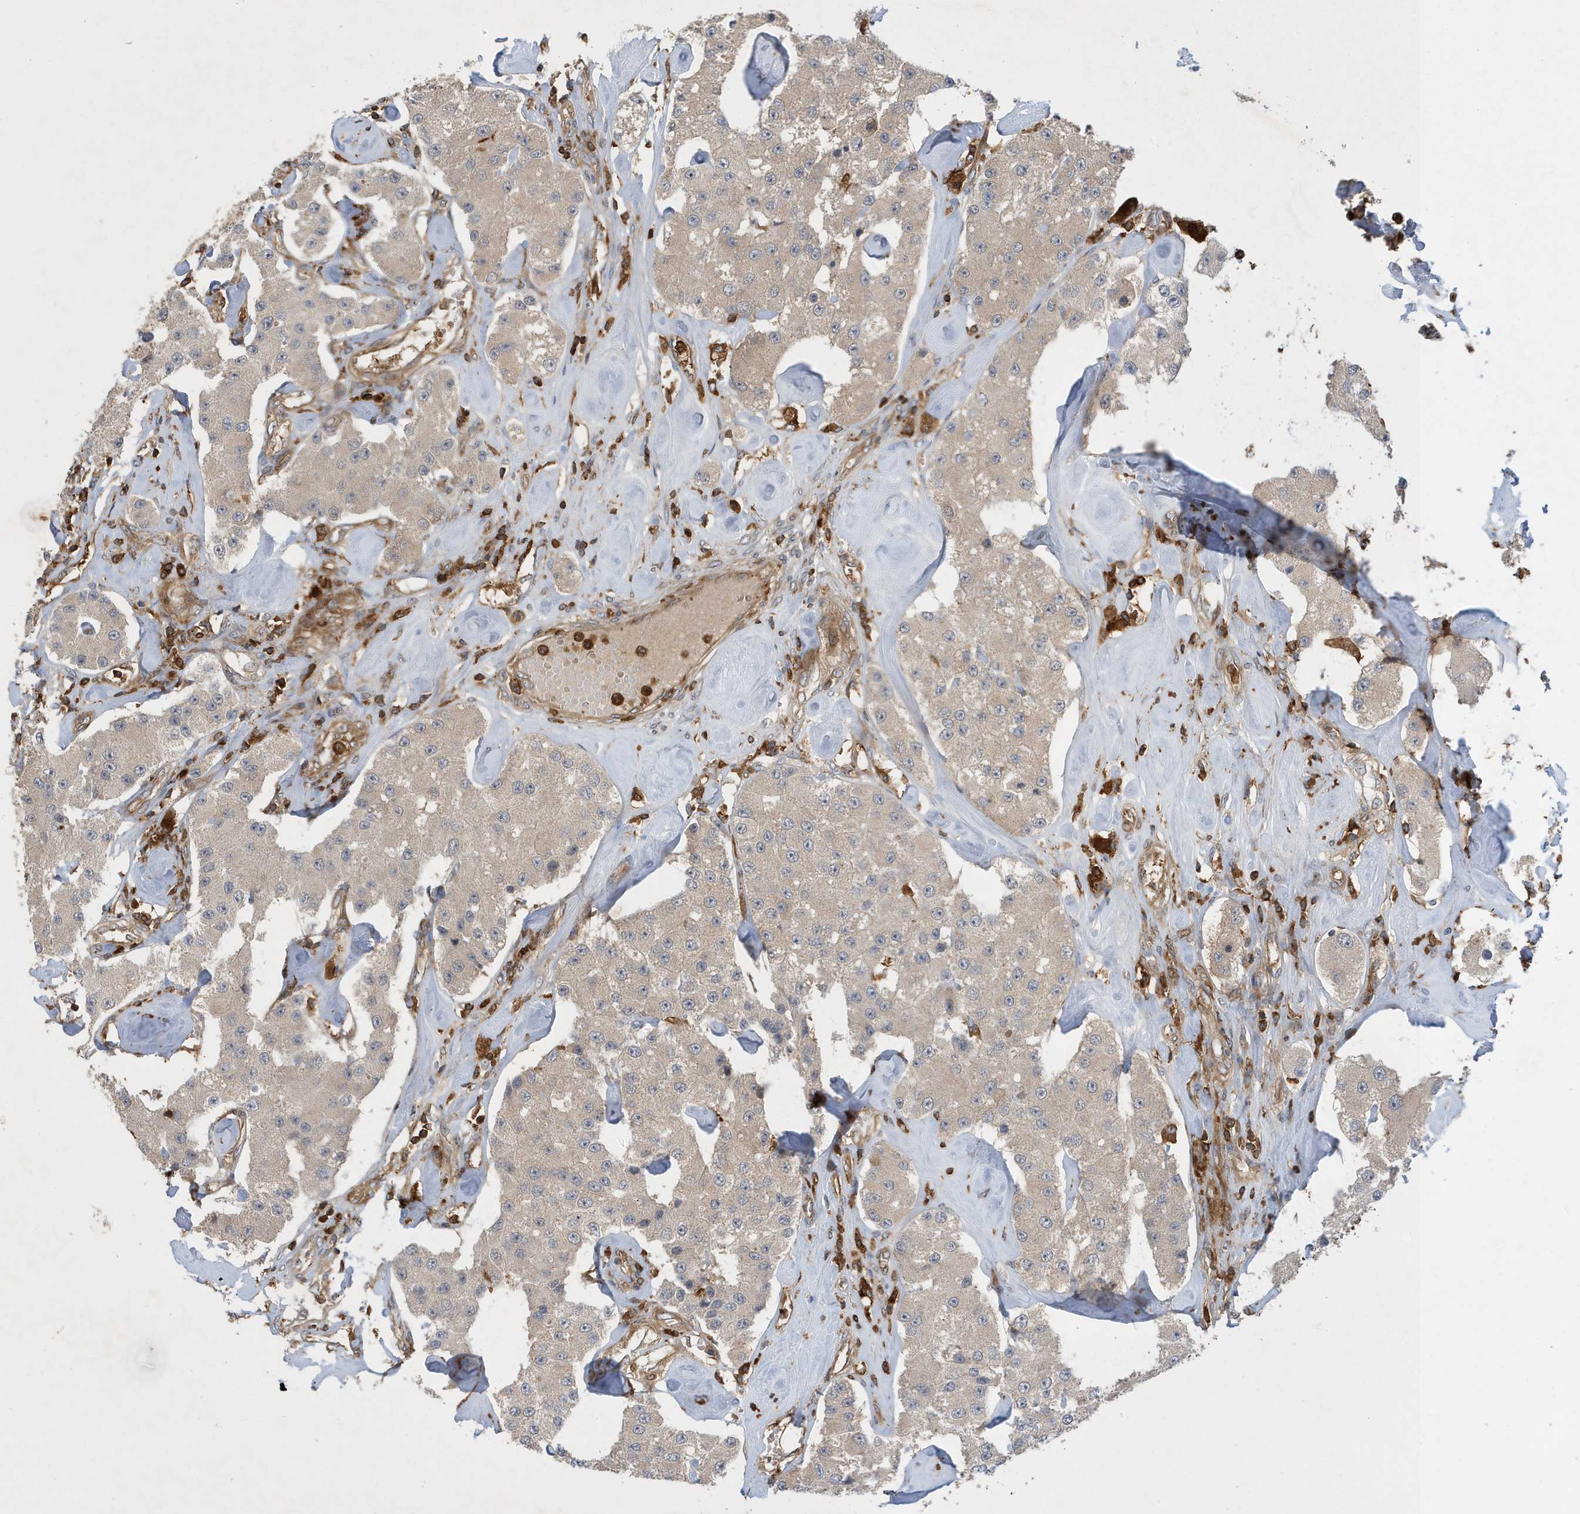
{"staining": {"intensity": "moderate", "quantity": ">75%", "location": "cytoplasmic/membranous"}, "tissue": "carcinoid", "cell_type": "Tumor cells", "image_type": "cancer", "snomed": [{"axis": "morphology", "description": "Carcinoid, malignant, NOS"}, {"axis": "topography", "description": "Pancreas"}], "caption": "Carcinoid stained with a protein marker exhibits moderate staining in tumor cells.", "gene": "LAPTM4A", "patient": {"sex": "male", "age": 41}}